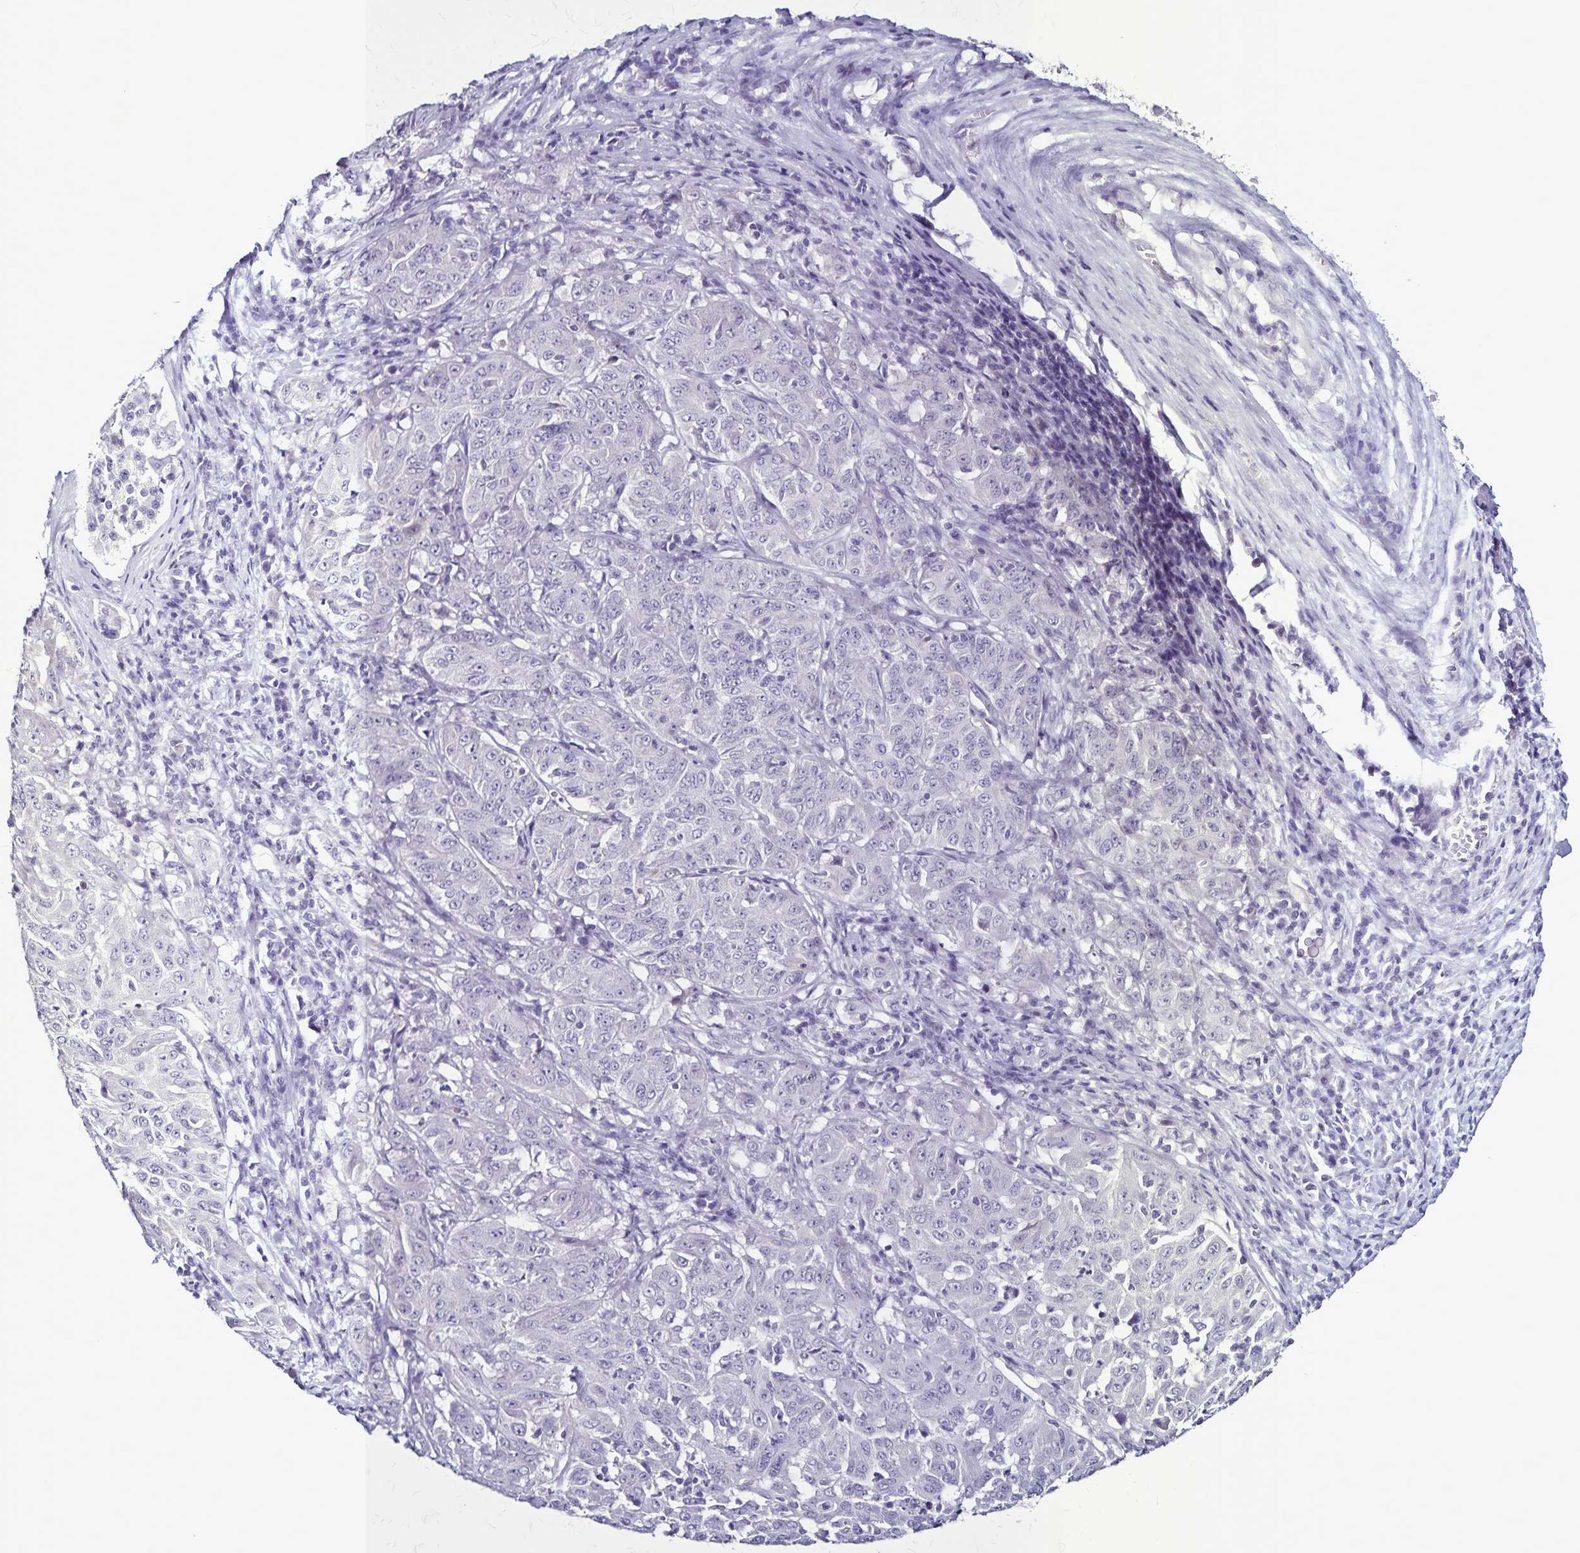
{"staining": {"intensity": "negative", "quantity": "none", "location": "none"}, "tissue": "pancreatic cancer", "cell_type": "Tumor cells", "image_type": "cancer", "snomed": [{"axis": "morphology", "description": "Adenocarcinoma, NOS"}, {"axis": "topography", "description": "Pancreas"}], "caption": "Pancreatic adenocarcinoma stained for a protein using immunohistochemistry (IHC) reveals no expression tumor cells.", "gene": "PLXNA4", "patient": {"sex": "male", "age": 63}}